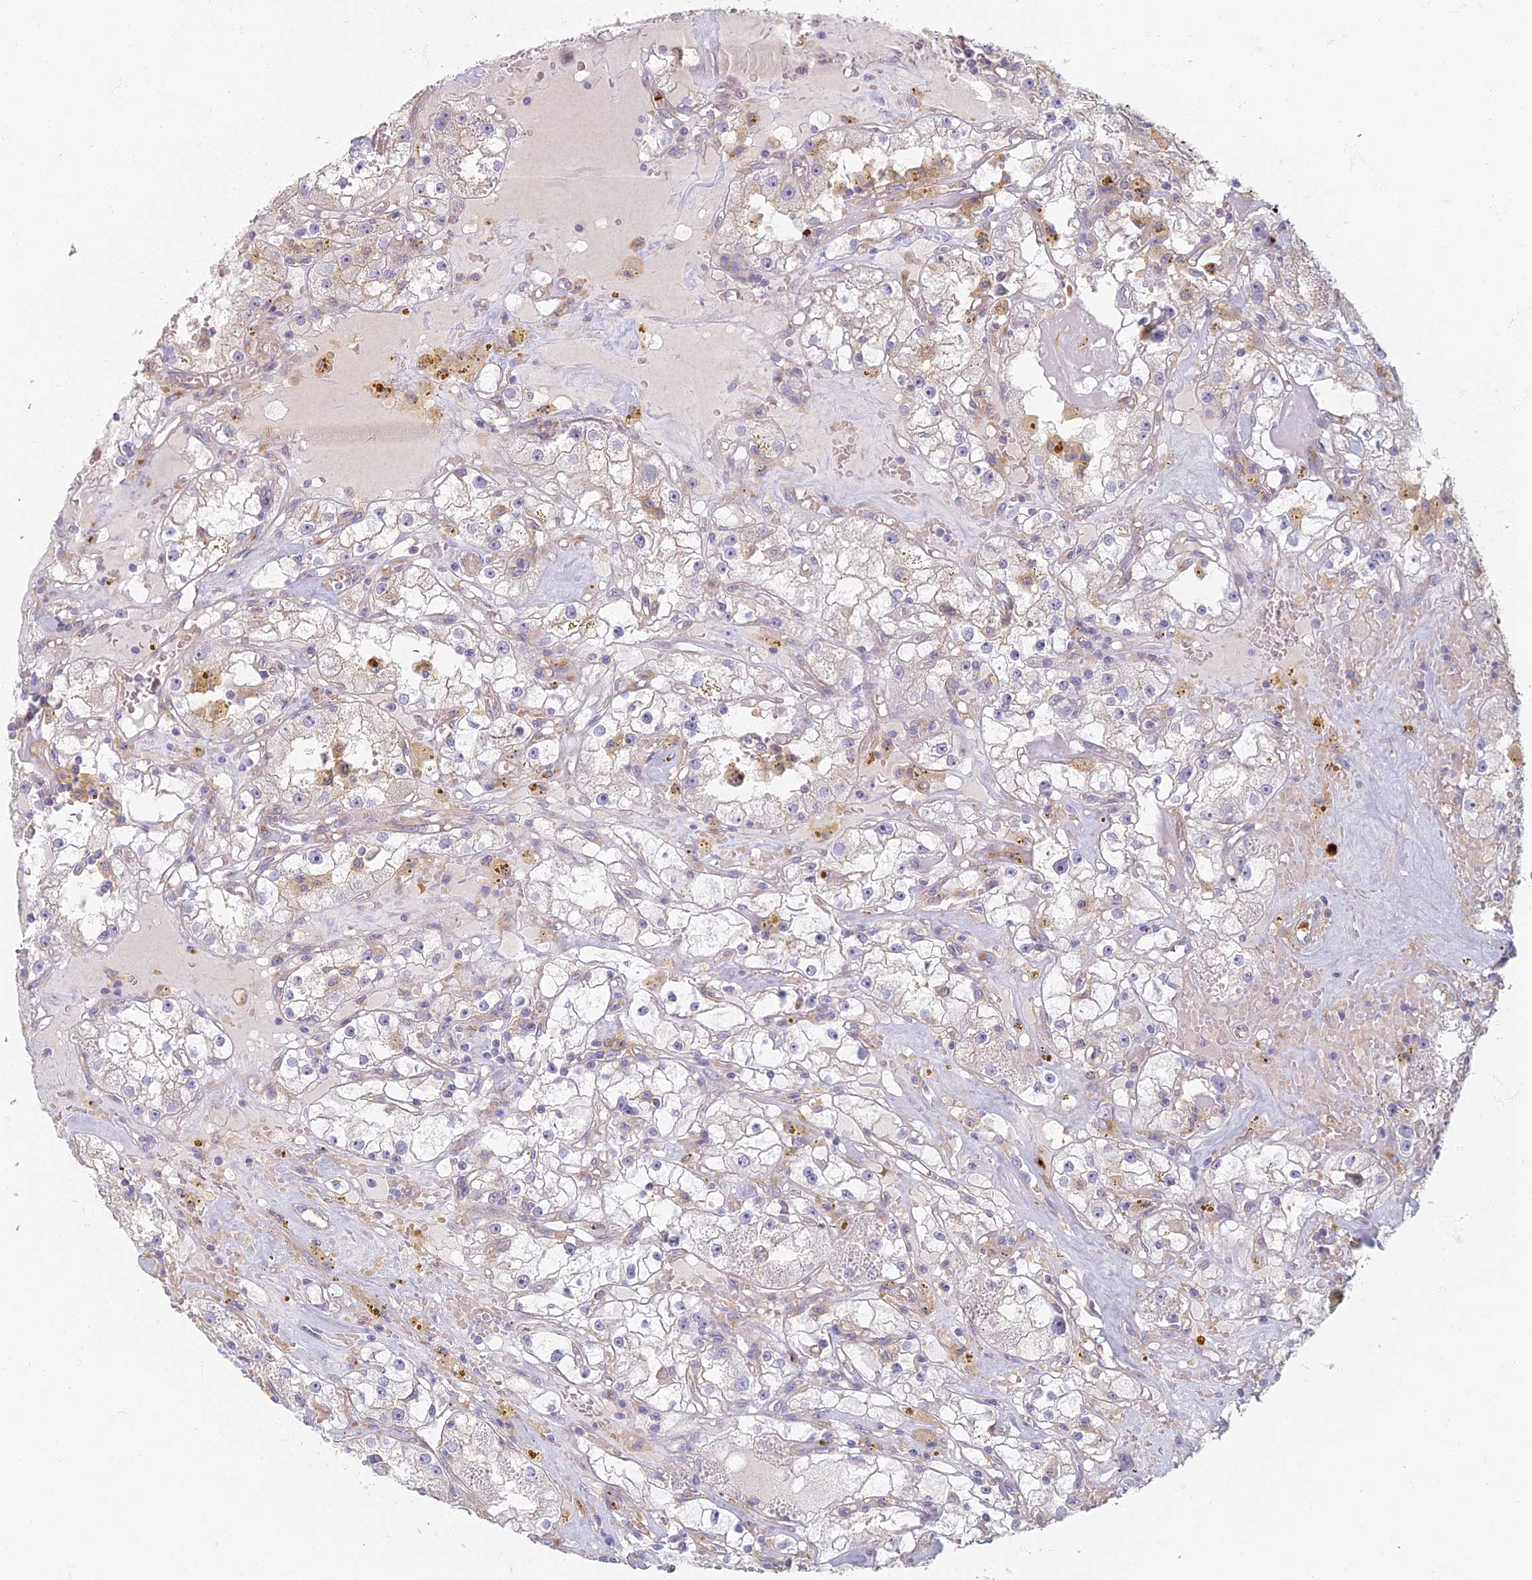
{"staining": {"intensity": "weak", "quantity": "<25%", "location": "cytoplasmic/membranous"}, "tissue": "renal cancer", "cell_type": "Tumor cells", "image_type": "cancer", "snomed": [{"axis": "morphology", "description": "Adenocarcinoma, NOS"}, {"axis": "topography", "description": "Kidney"}], "caption": "A high-resolution image shows IHC staining of renal cancer, which shows no significant staining in tumor cells.", "gene": "PROX2", "patient": {"sex": "male", "age": 56}}